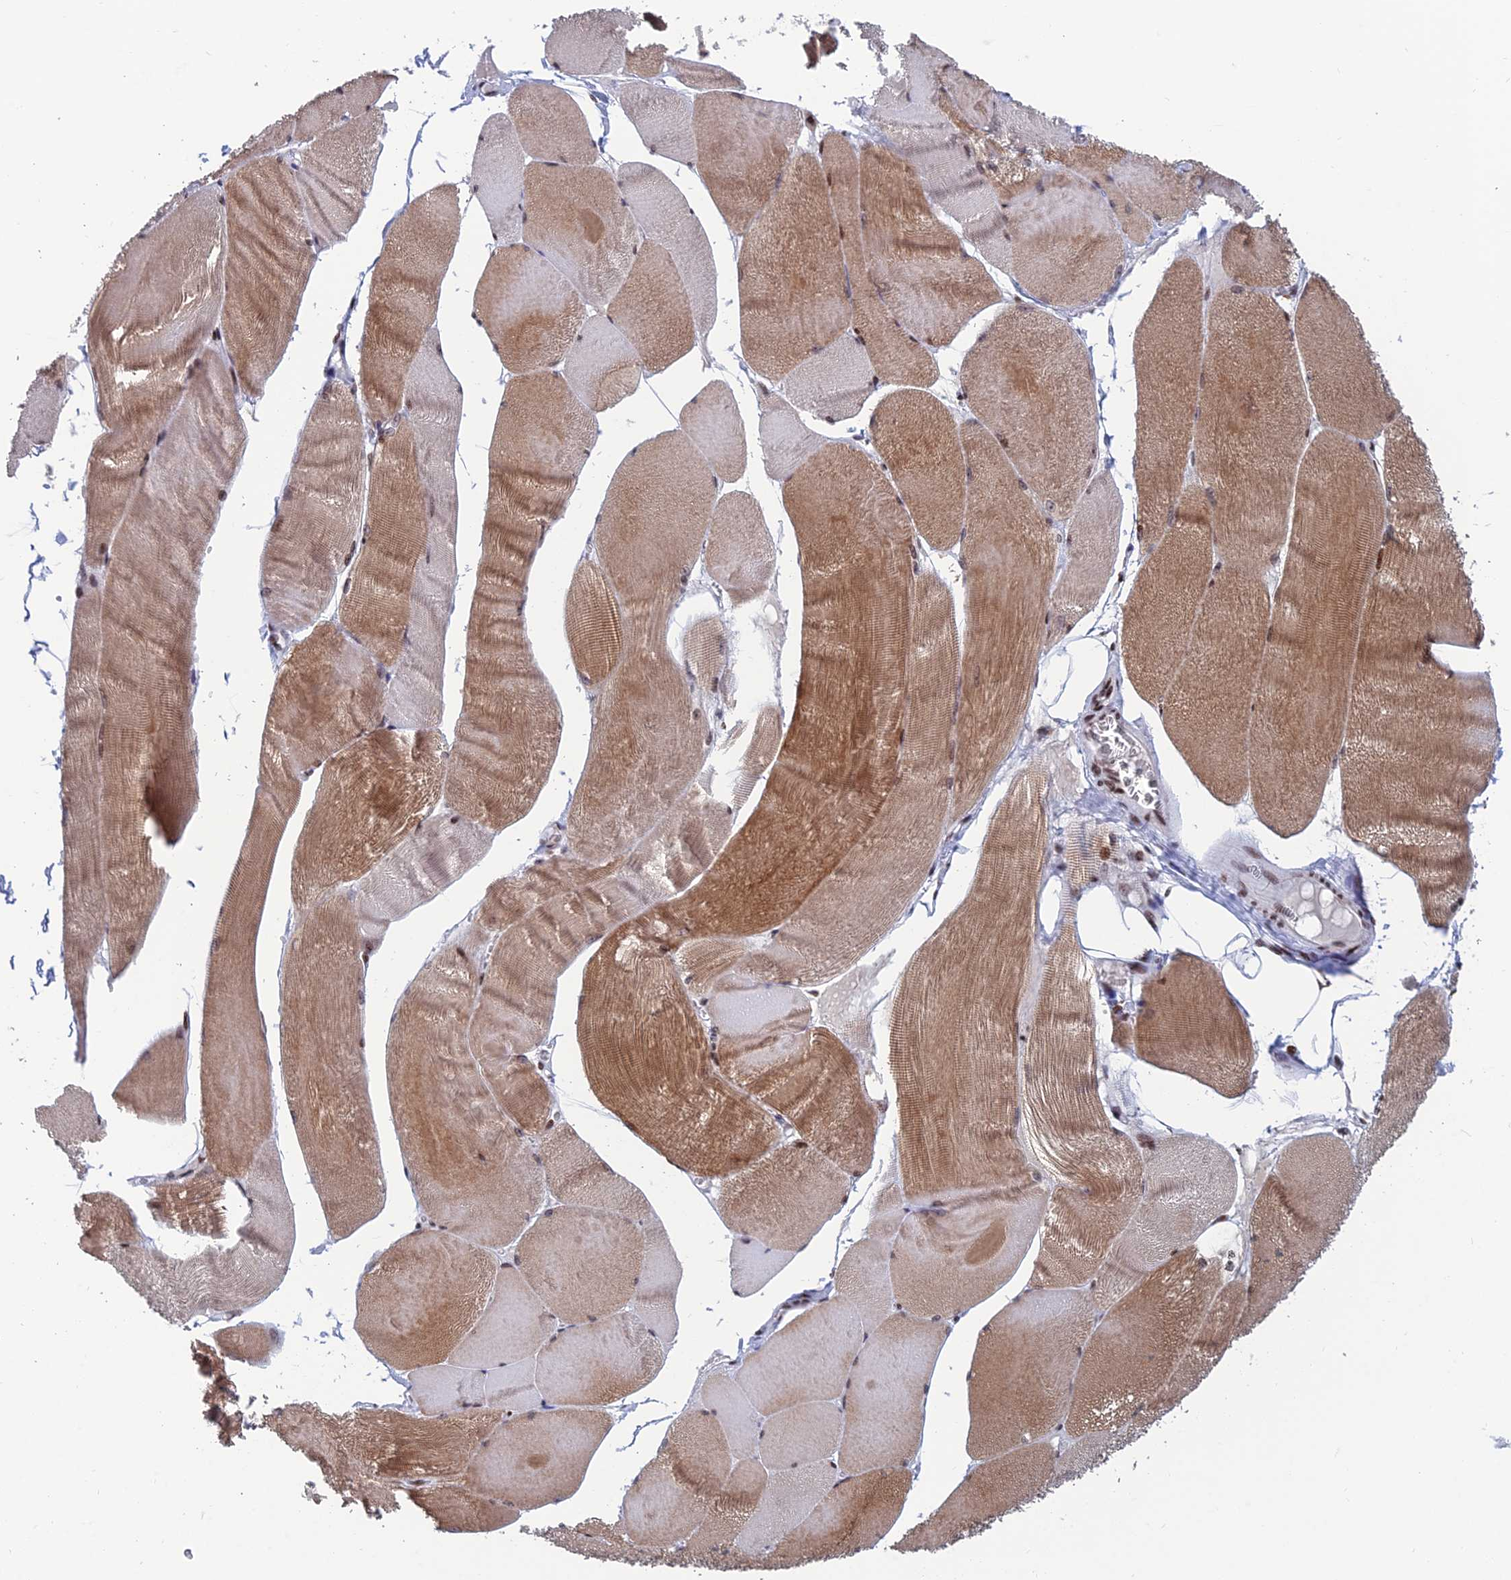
{"staining": {"intensity": "moderate", "quantity": "25%-75%", "location": "cytoplasmic/membranous,nuclear"}, "tissue": "skeletal muscle", "cell_type": "Myocytes", "image_type": "normal", "snomed": [{"axis": "morphology", "description": "Normal tissue, NOS"}, {"axis": "morphology", "description": "Basal cell carcinoma"}, {"axis": "topography", "description": "Skeletal muscle"}], "caption": "High-power microscopy captured an IHC micrograph of benign skeletal muscle, revealing moderate cytoplasmic/membranous,nuclear staining in approximately 25%-75% of myocytes.", "gene": "AFF3", "patient": {"sex": "female", "age": 64}}